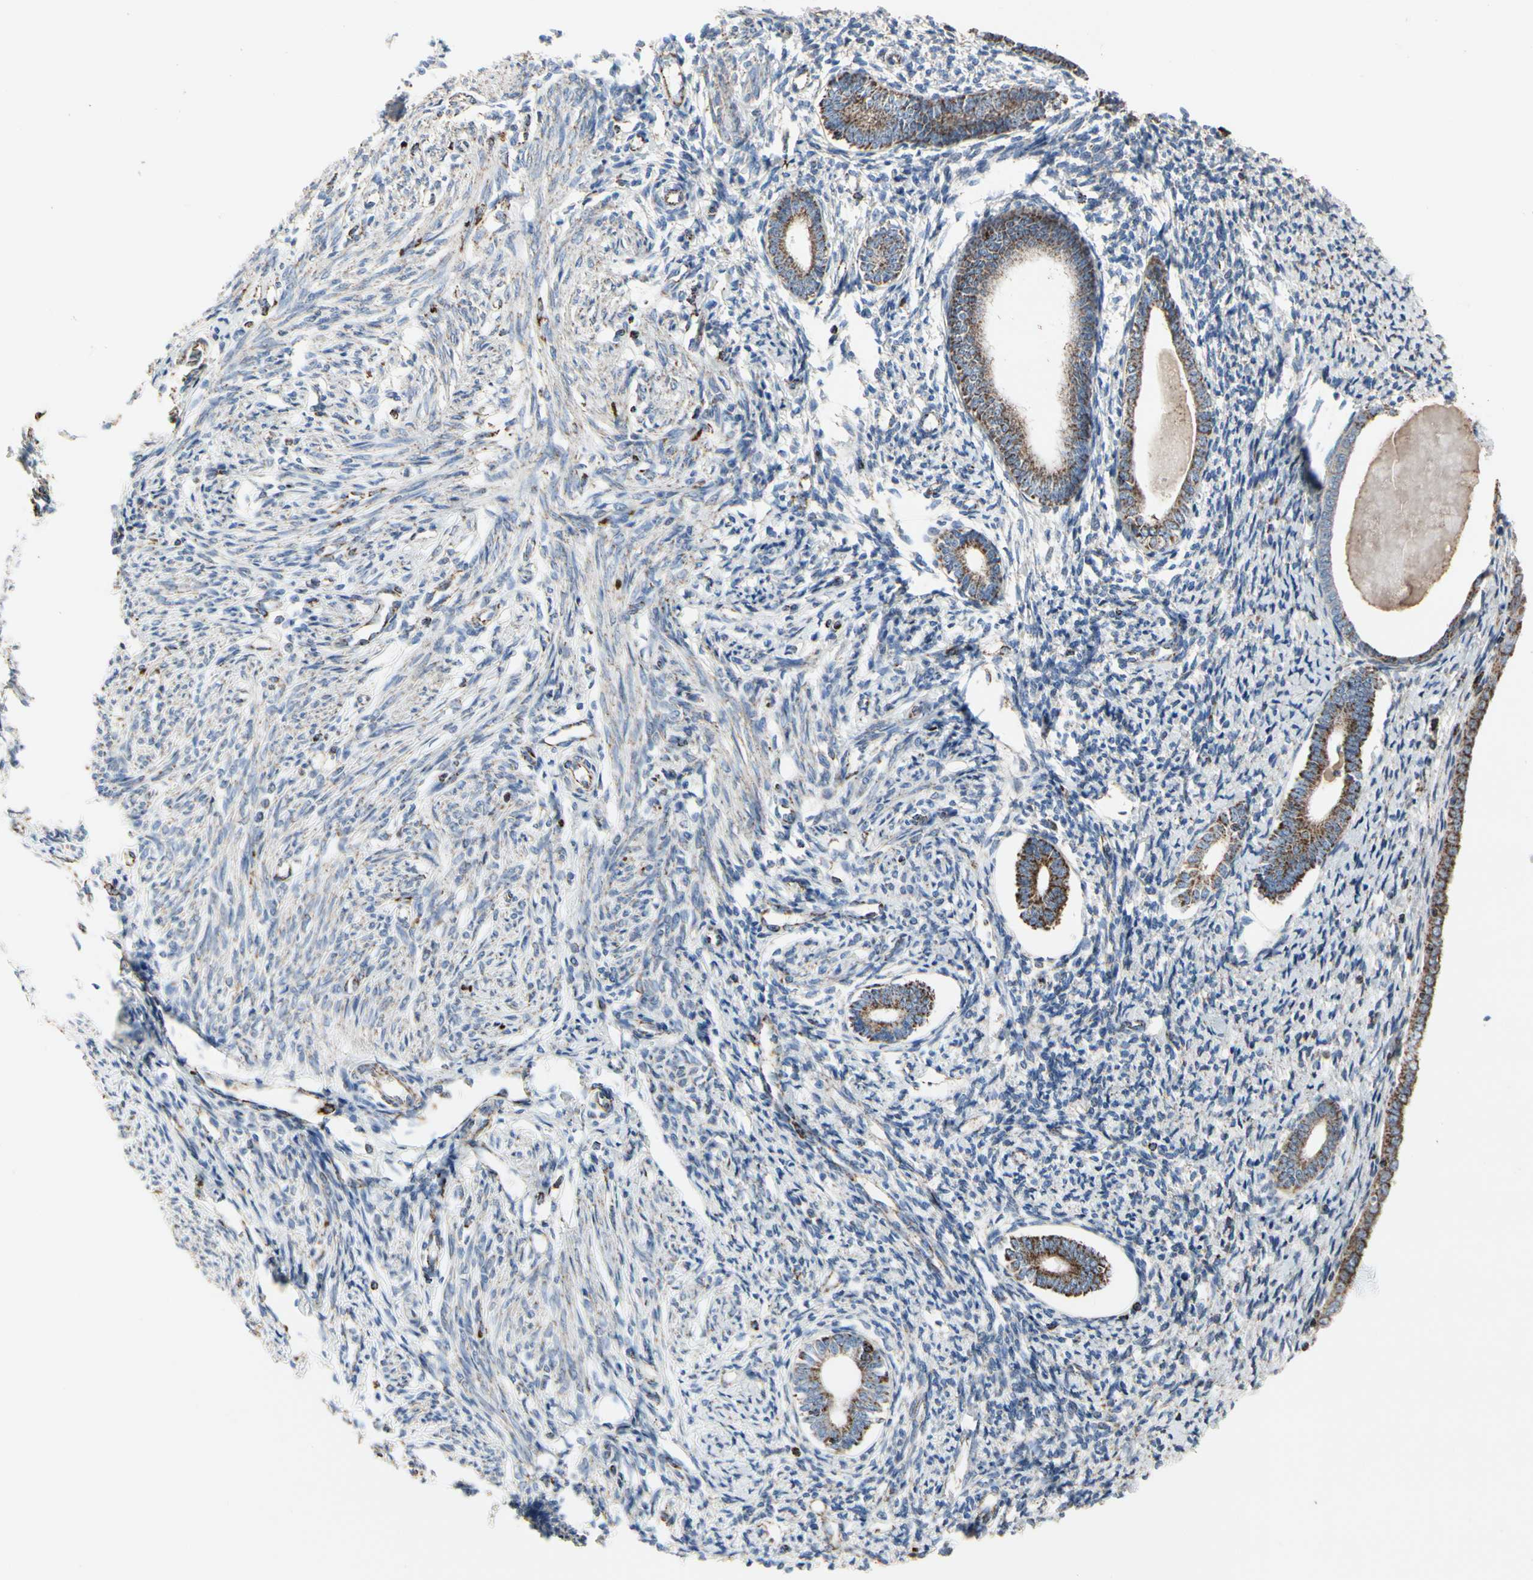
{"staining": {"intensity": "moderate", "quantity": "25%-75%", "location": "cytoplasmic/membranous"}, "tissue": "endometrium", "cell_type": "Cells in endometrial stroma", "image_type": "normal", "snomed": [{"axis": "morphology", "description": "Normal tissue, NOS"}, {"axis": "topography", "description": "Endometrium"}], "caption": "DAB immunohistochemical staining of benign endometrium demonstrates moderate cytoplasmic/membranous protein staining in approximately 25%-75% of cells in endometrial stroma. (DAB (3,3'-diaminobenzidine) IHC, brown staining for protein, blue staining for nuclei).", "gene": "TUBA1A", "patient": {"sex": "female", "age": 71}}